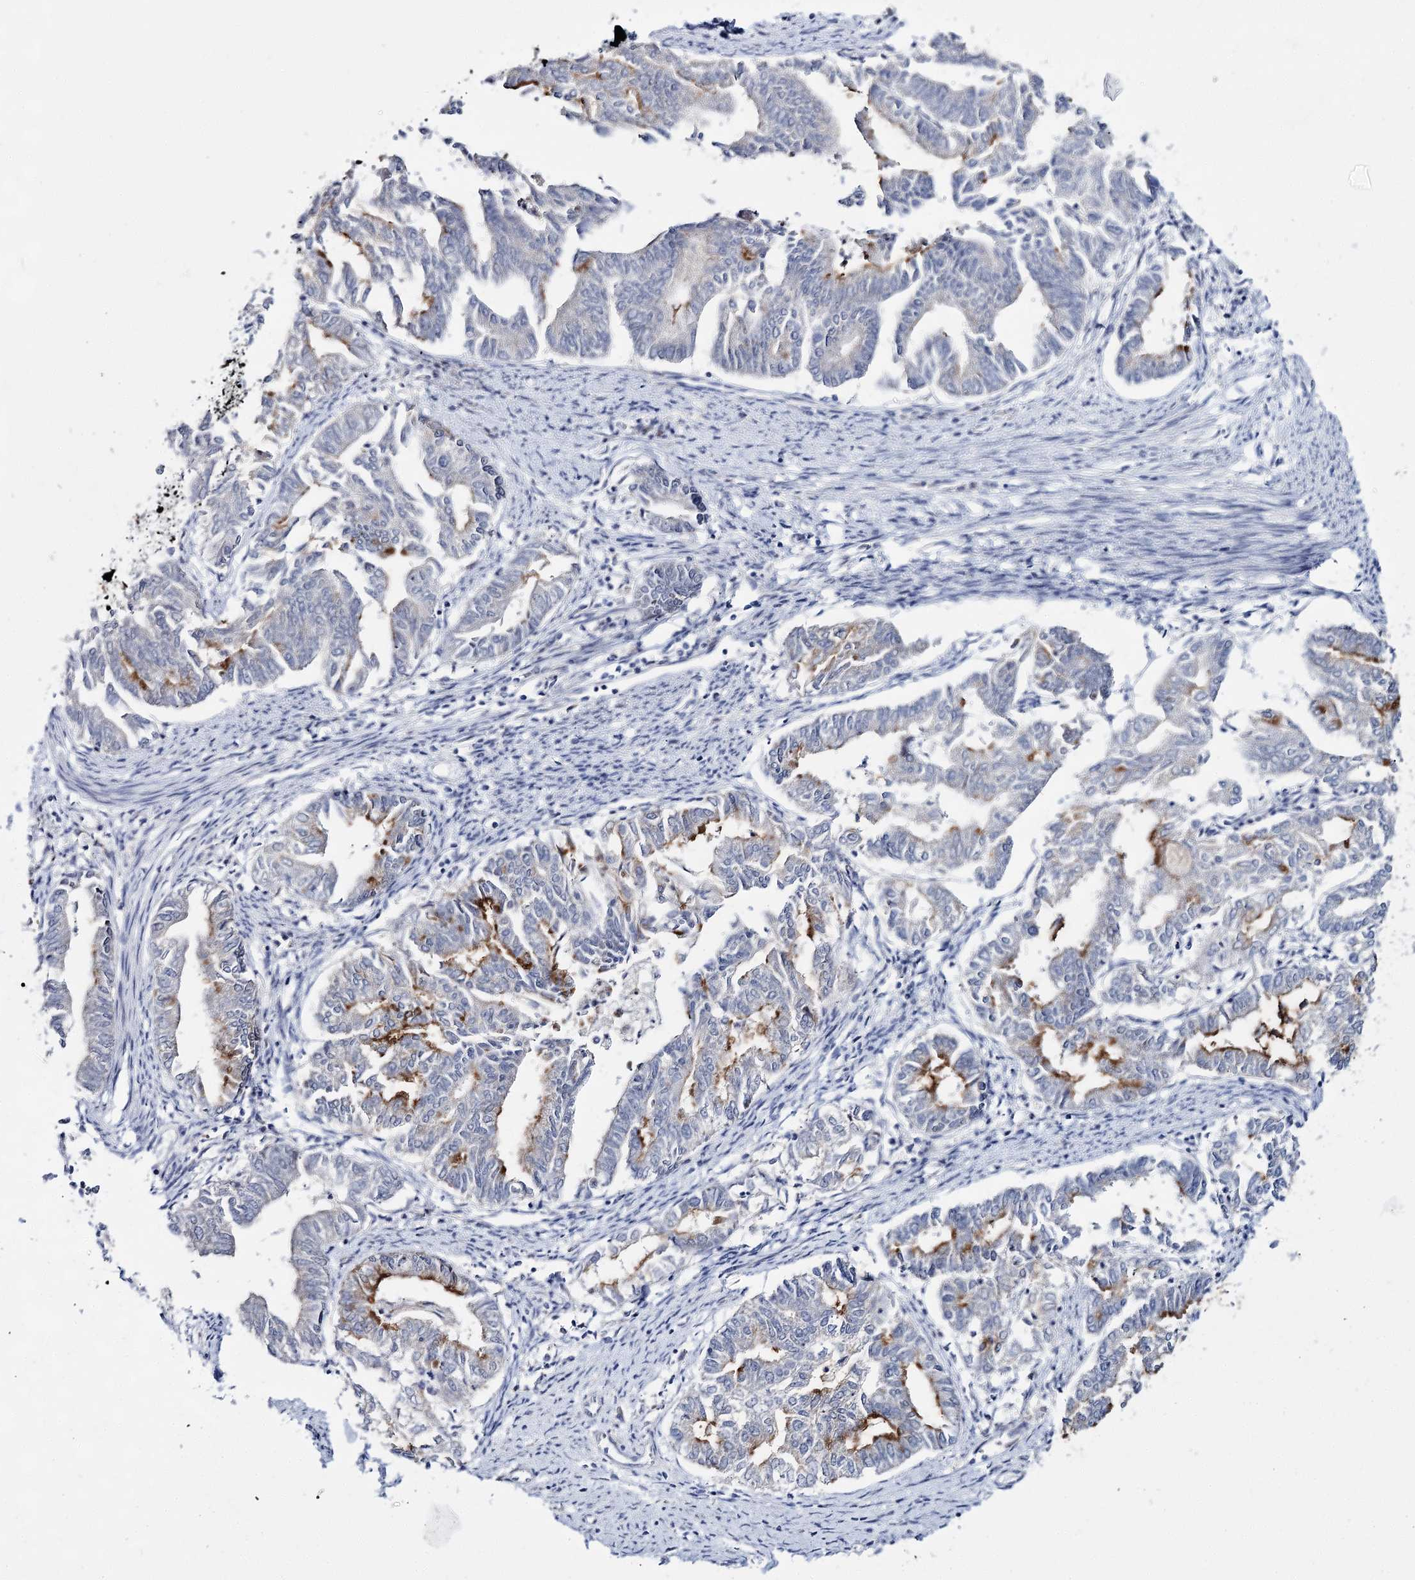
{"staining": {"intensity": "moderate", "quantity": "<25%", "location": "cytoplasmic/membranous"}, "tissue": "endometrial cancer", "cell_type": "Tumor cells", "image_type": "cancer", "snomed": [{"axis": "morphology", "description": "Adenocarcinoma, NOS"}, {"axis": "topography", "description": "Endometrium"}], "caption": "Human endometrial cancer stained with a brown dye shows moderate cytoplasmic/membranous positive staining in approximately <25% of tumor cells.", "gene": "CPLANE1", "patient": {"sex": "female", "age": 79}}